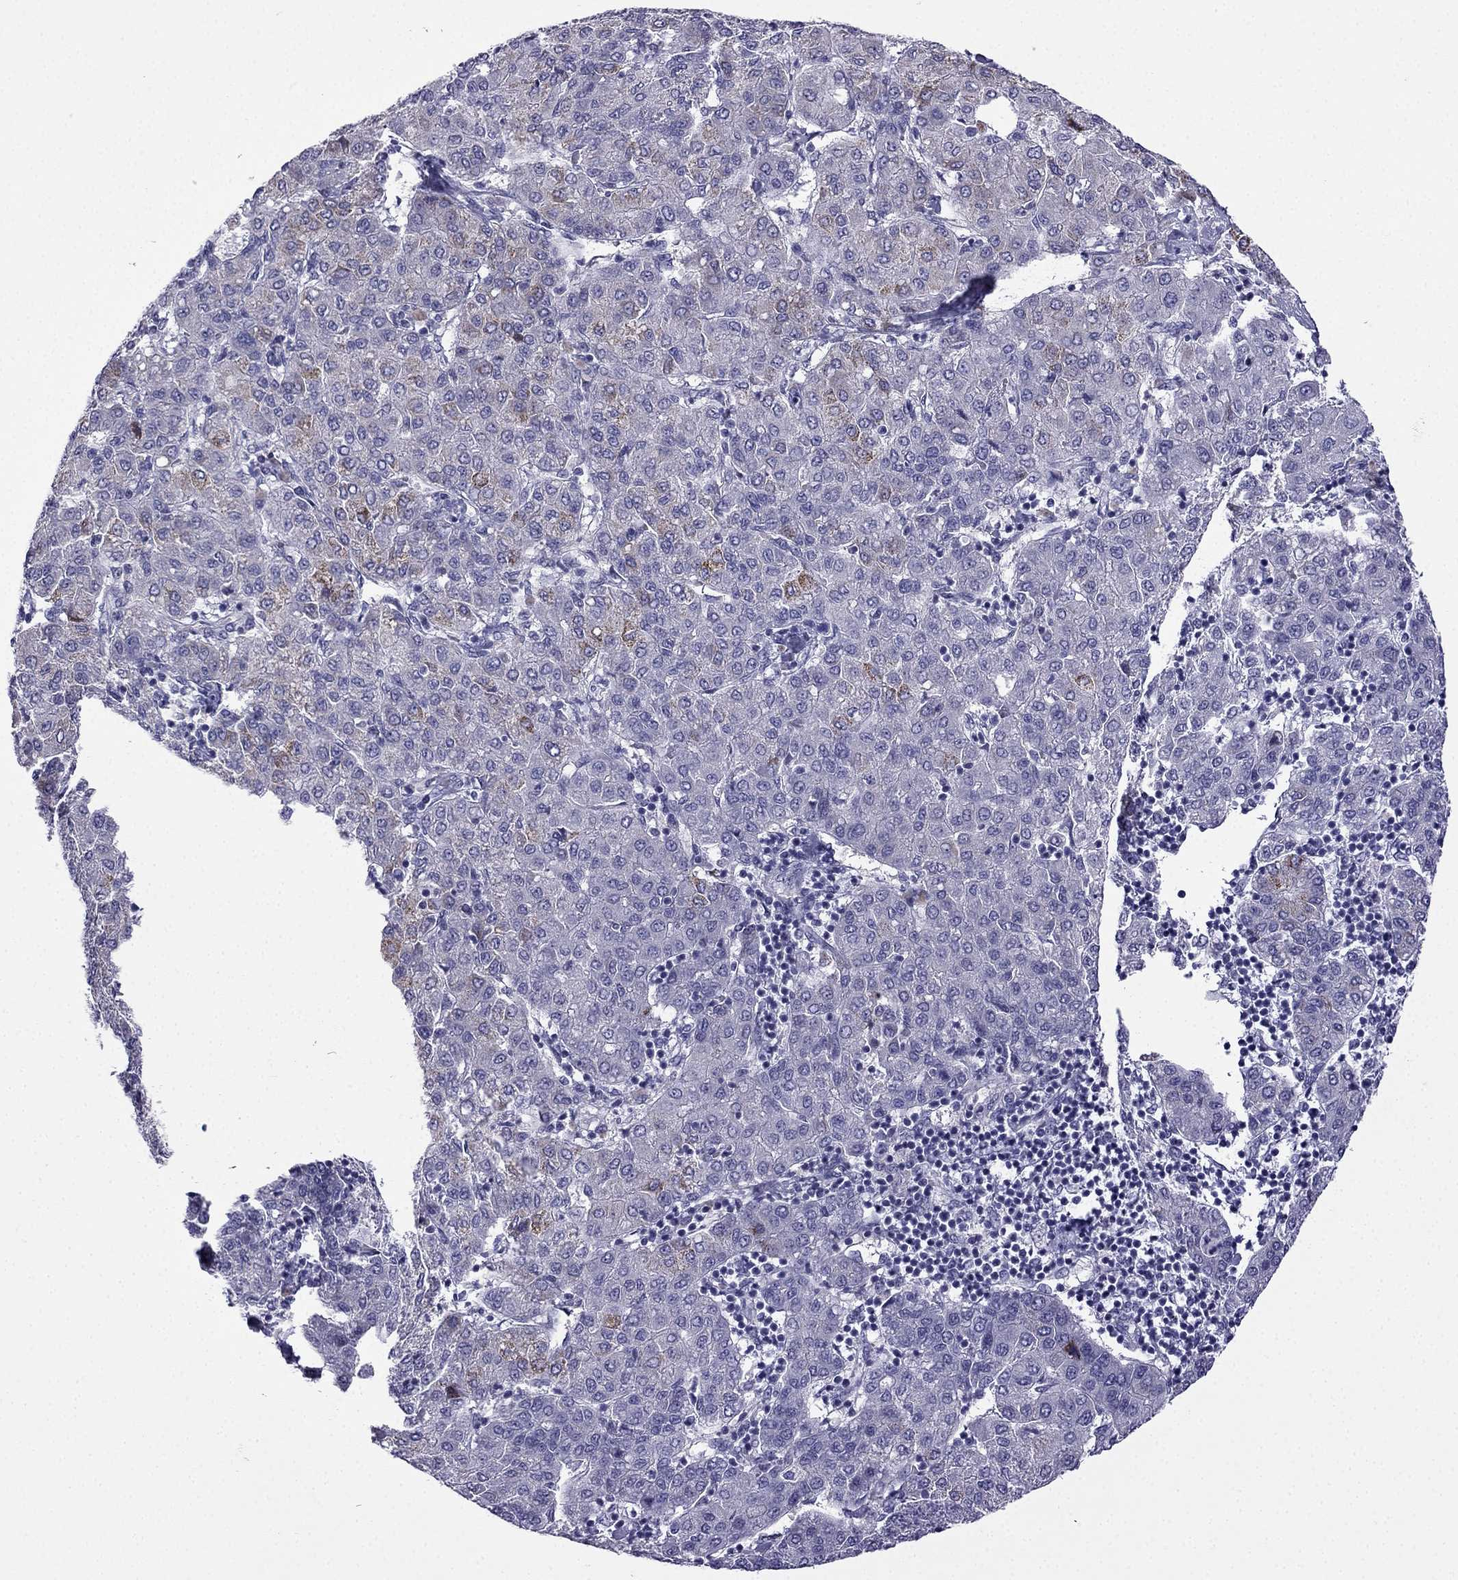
{"staining": {"intensity": "moderate", "quantity": "<25%", "location": "cytoplasmic/membranous"}, "tissue": "liver cancer", "cell_type": "Tumor cells", "image_type": "cancer", "snomed": [{"axis": "morphology", "description": "Carcinoma, Hepatocellular, NOS"}, {"axis": "topography", "description": "Liver"}], "caption": "Moderate cytoplasmic/membranous staining for a protein is seen in about <25% of tumor cells of liver cancer using IHC.", "gene": "POM121L12", "patient": {"sex": "male", "age": 65}}